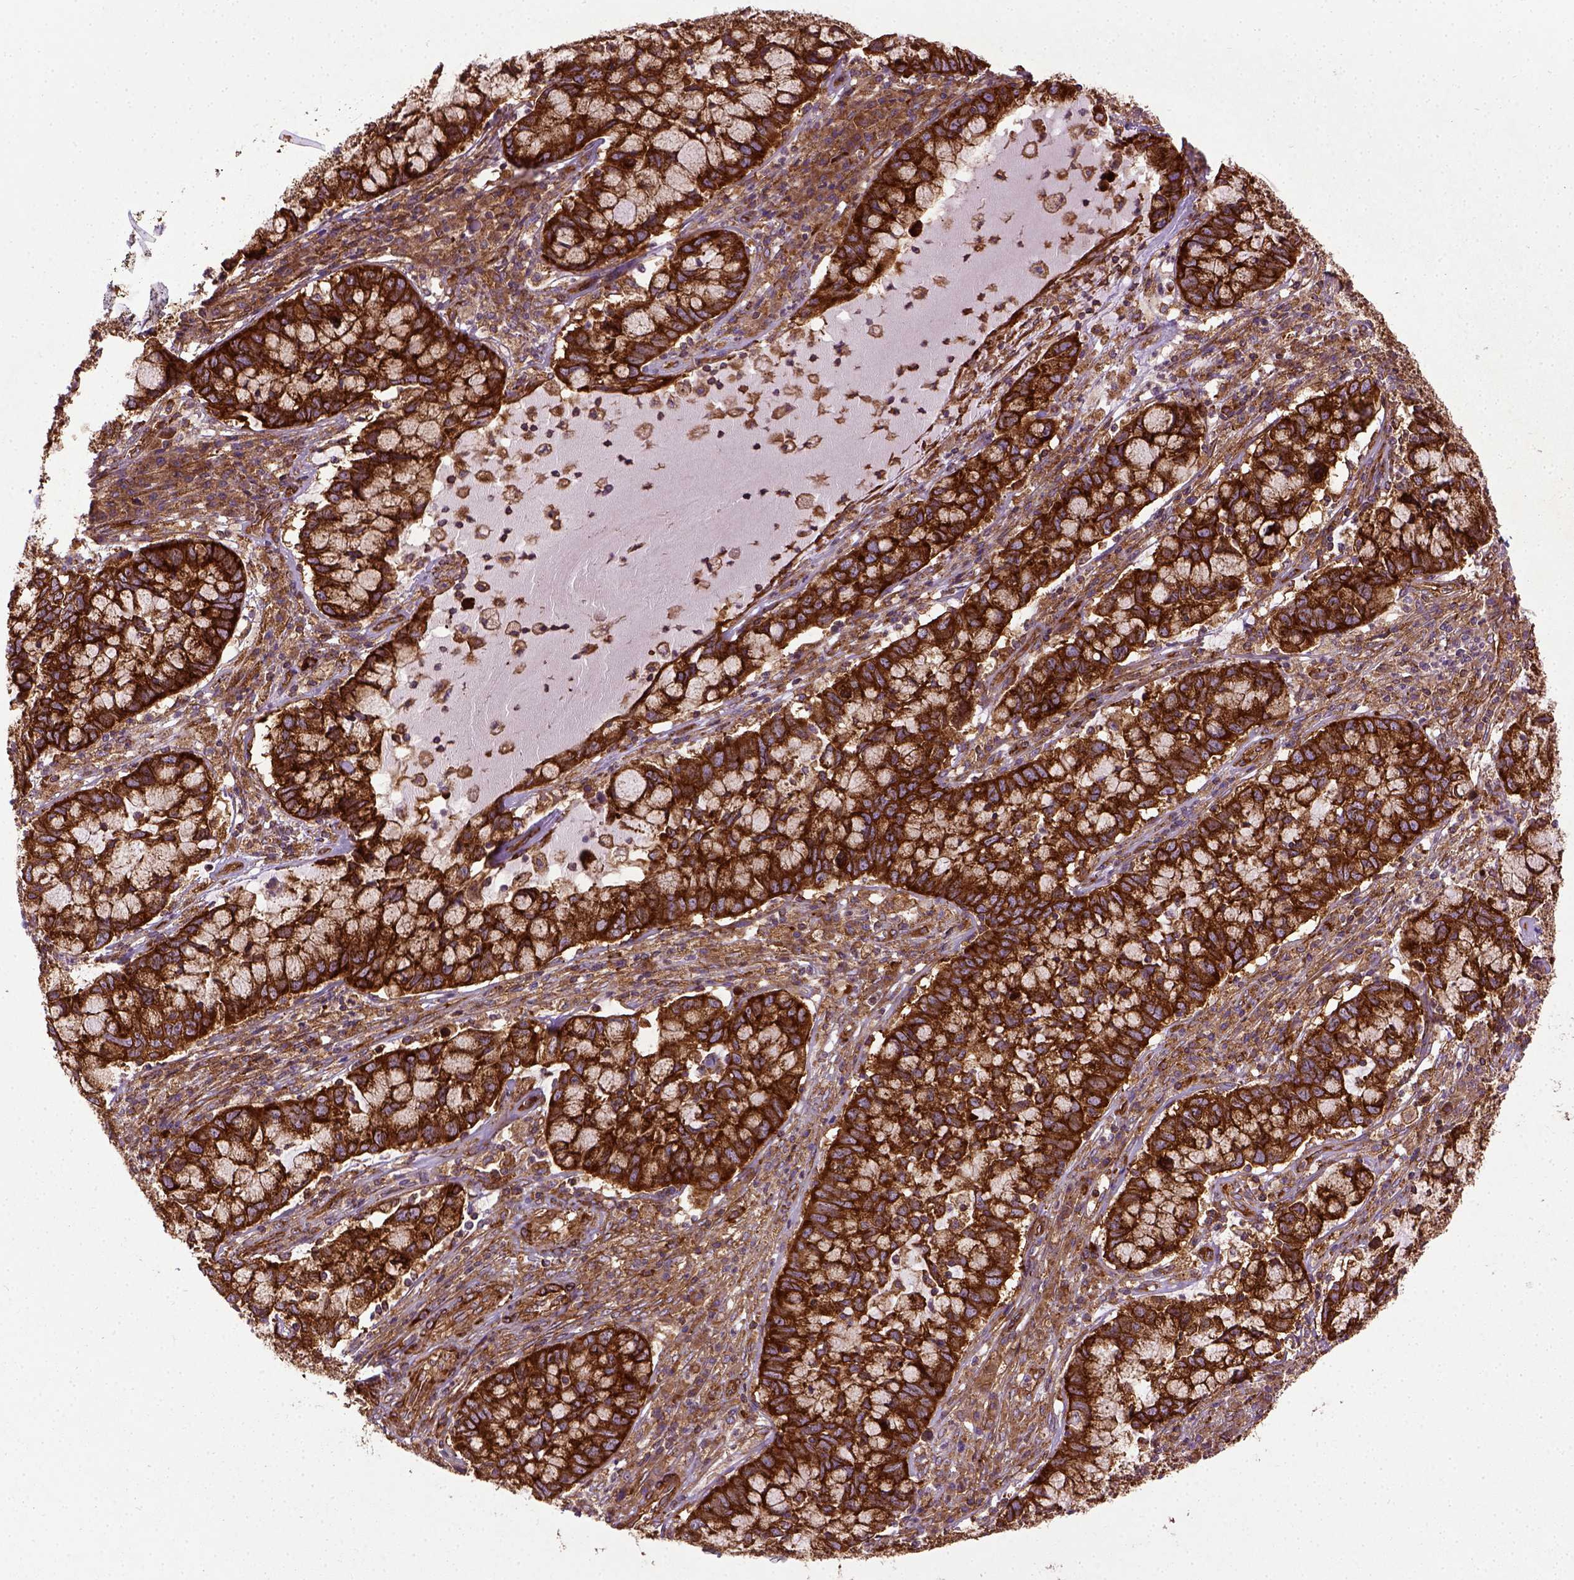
{"staining": {"intensity": "strong", "quantity": ">75%", "location": "cytoplasmic/membranous"}, "tissue": "cervical cancer", "cell_type": "Tumor cells", "image_type": "cancer", "snomed": [{"axis": "morphology", "description": "Adenocarcinoma, NOS"}, {"axis": "topography", "description": "Cervix"}], "caption": "A micrograph of human cervical cancer stained for a protein shows strong cytoplasmic/membranous brown staining in tumor cells. (DAB = brown stain, brightfield microscopy at high magnification).", "gene": "CAPRIN1", "patient": {"sex": "female", "age": 40}}